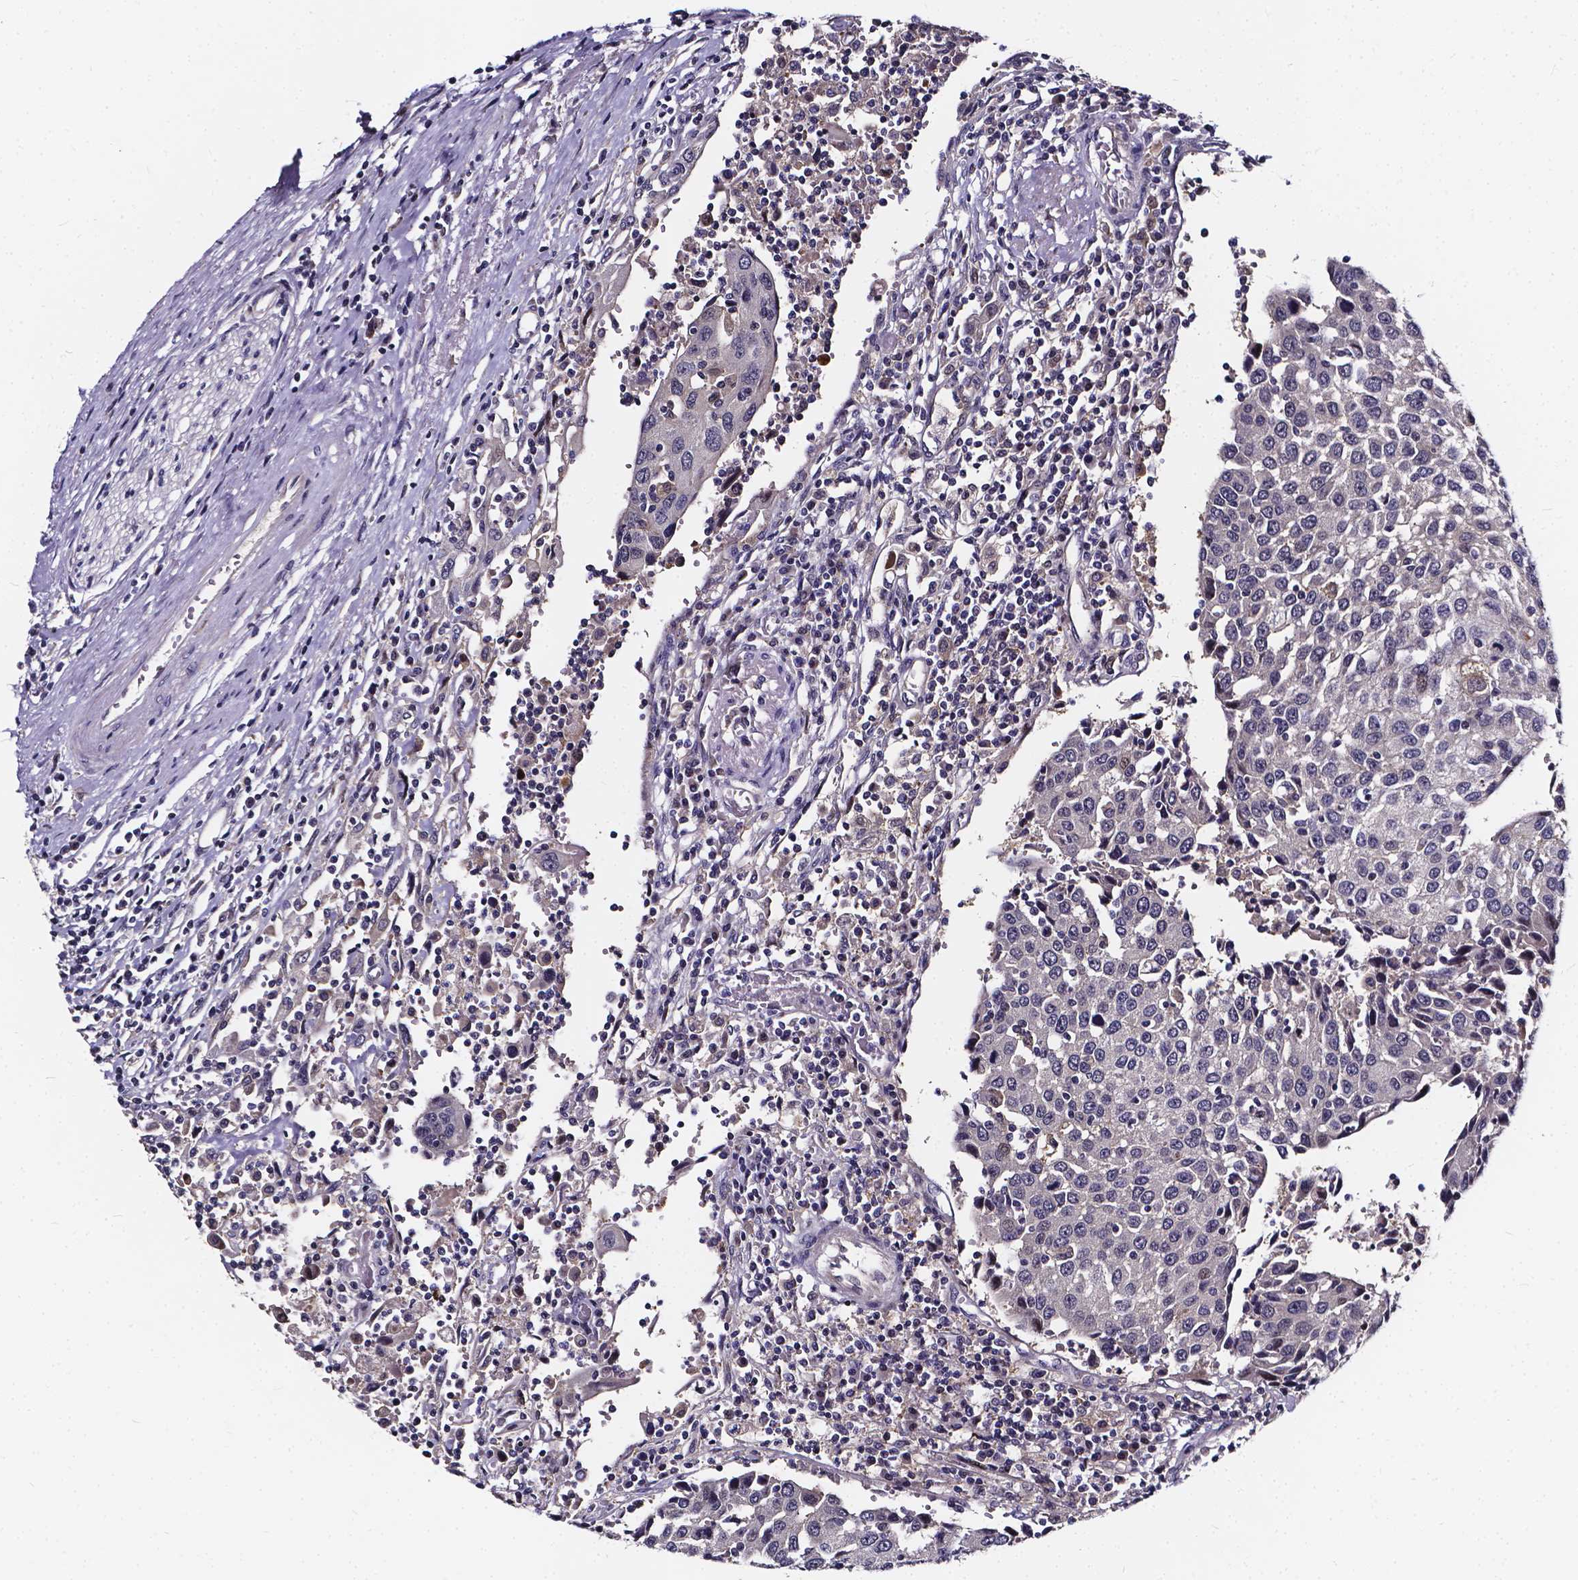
{"staining": {"intensity": "weak", "quantity": "<25%", "location": "nuclear"}, "tissue": "urothelial cancer", "cell_type": "Tumor cells", "image_type": "cancer", "snomed": [{"axis": "morphology", "description": "Urothelial carcinoma, High grade"}, {"axis": "topography", "description": "Urinary bladder"}], "caption": "High-grade urothelial carcinoma was stained to show a protein in brown. There is no significant staining in tumor cells.", "gene": "SOWAHA", "patient": {"sex": "female", "age": 85}}